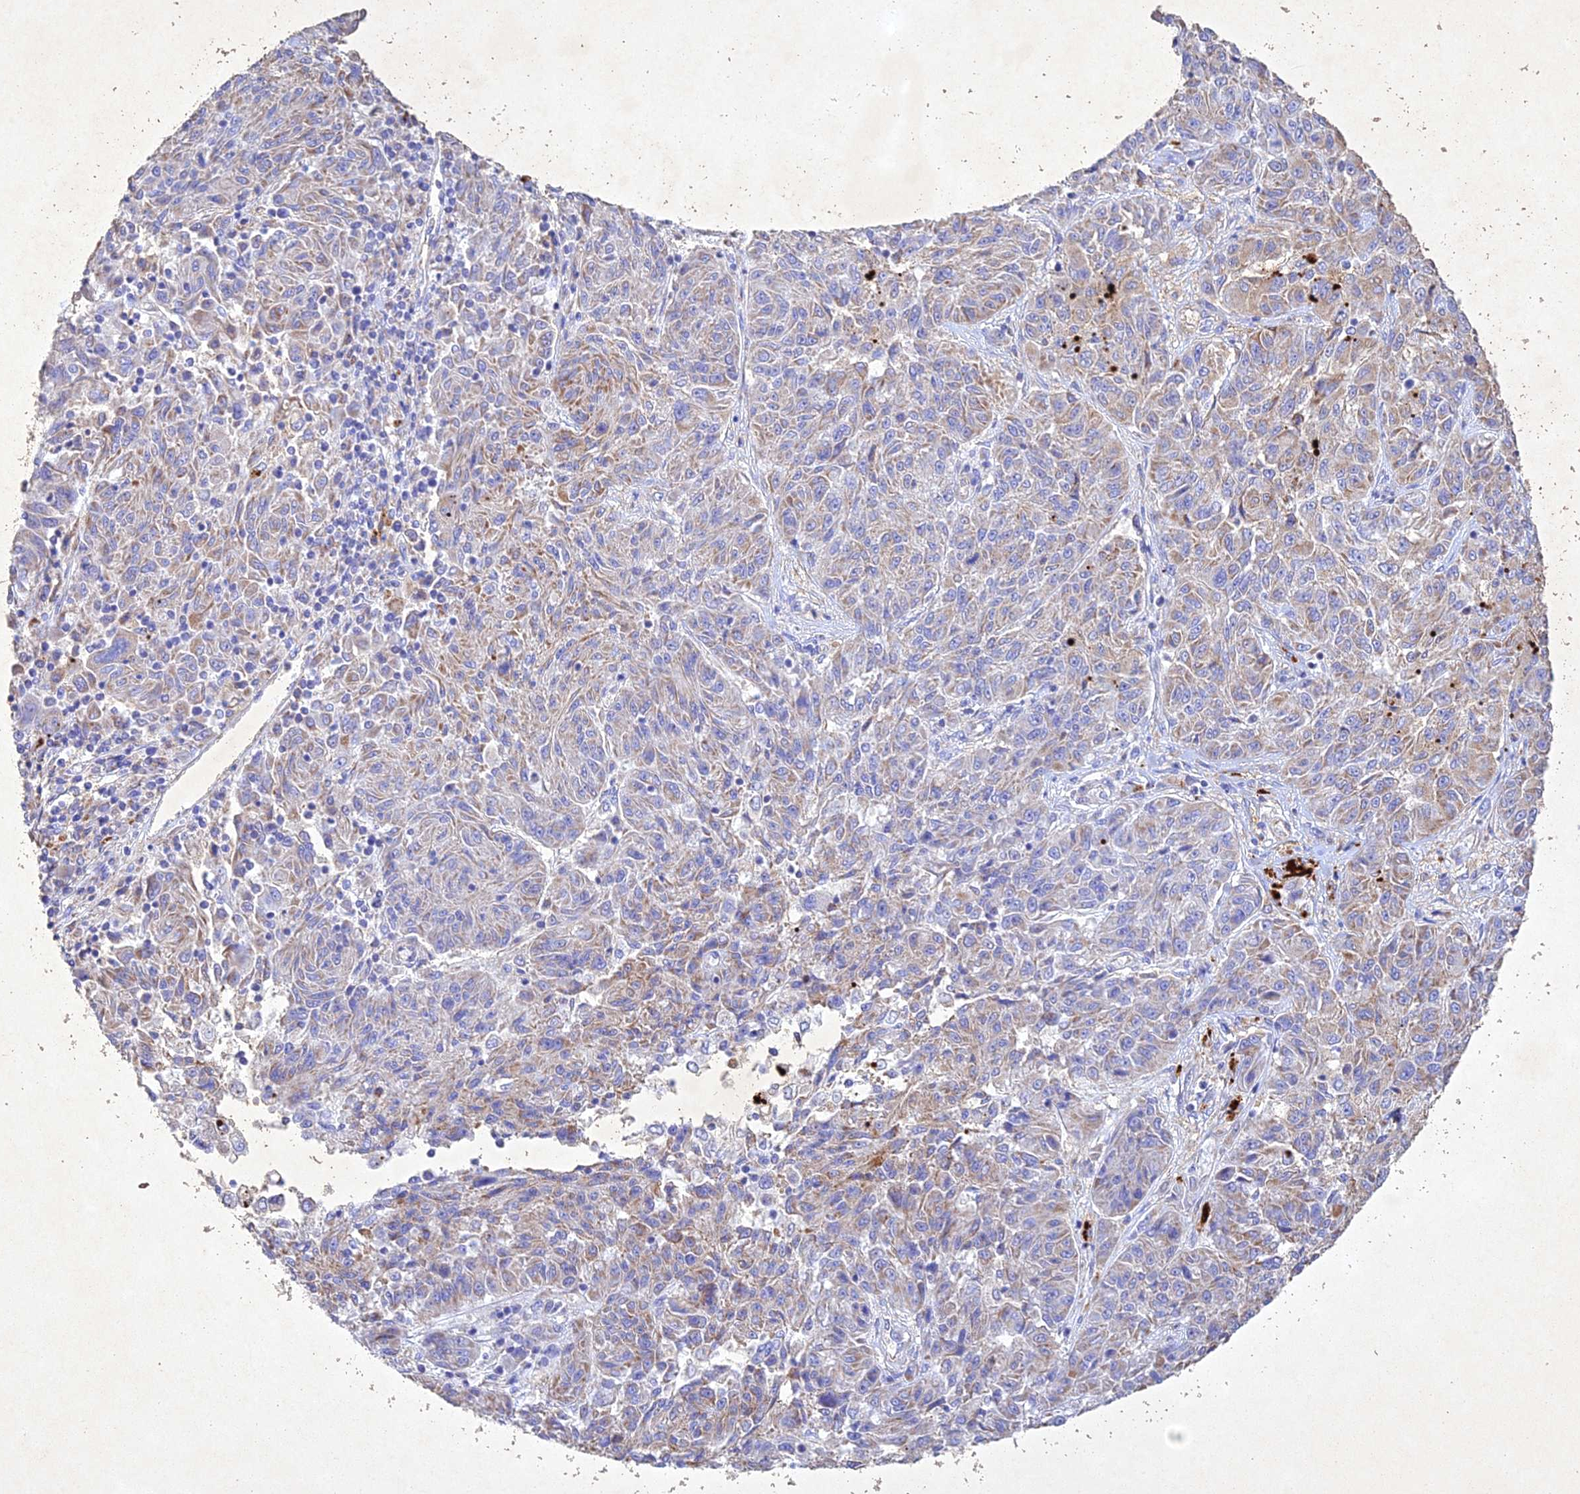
{"staining": {"intensity": "weak", "quantity": "25%-75%", "location": "cytoplasmic/membranous"}, "tissue": "melanoma", "cell_type": "Tumor cells", "image_type": "cancer", "snomed": [{"axis": "morphology", "description": "Malignant melanoma, NOS"}, {"axis": "topography", "description": "Skin"}], "caption": "Human melanoma stained with a brown dye exhibits weak cytoplasmic/membranous positive expression in about 25%-75% of tumor cells.", "gene": "NDUFV1", "patient": {"sex": "male", "age": 53}}